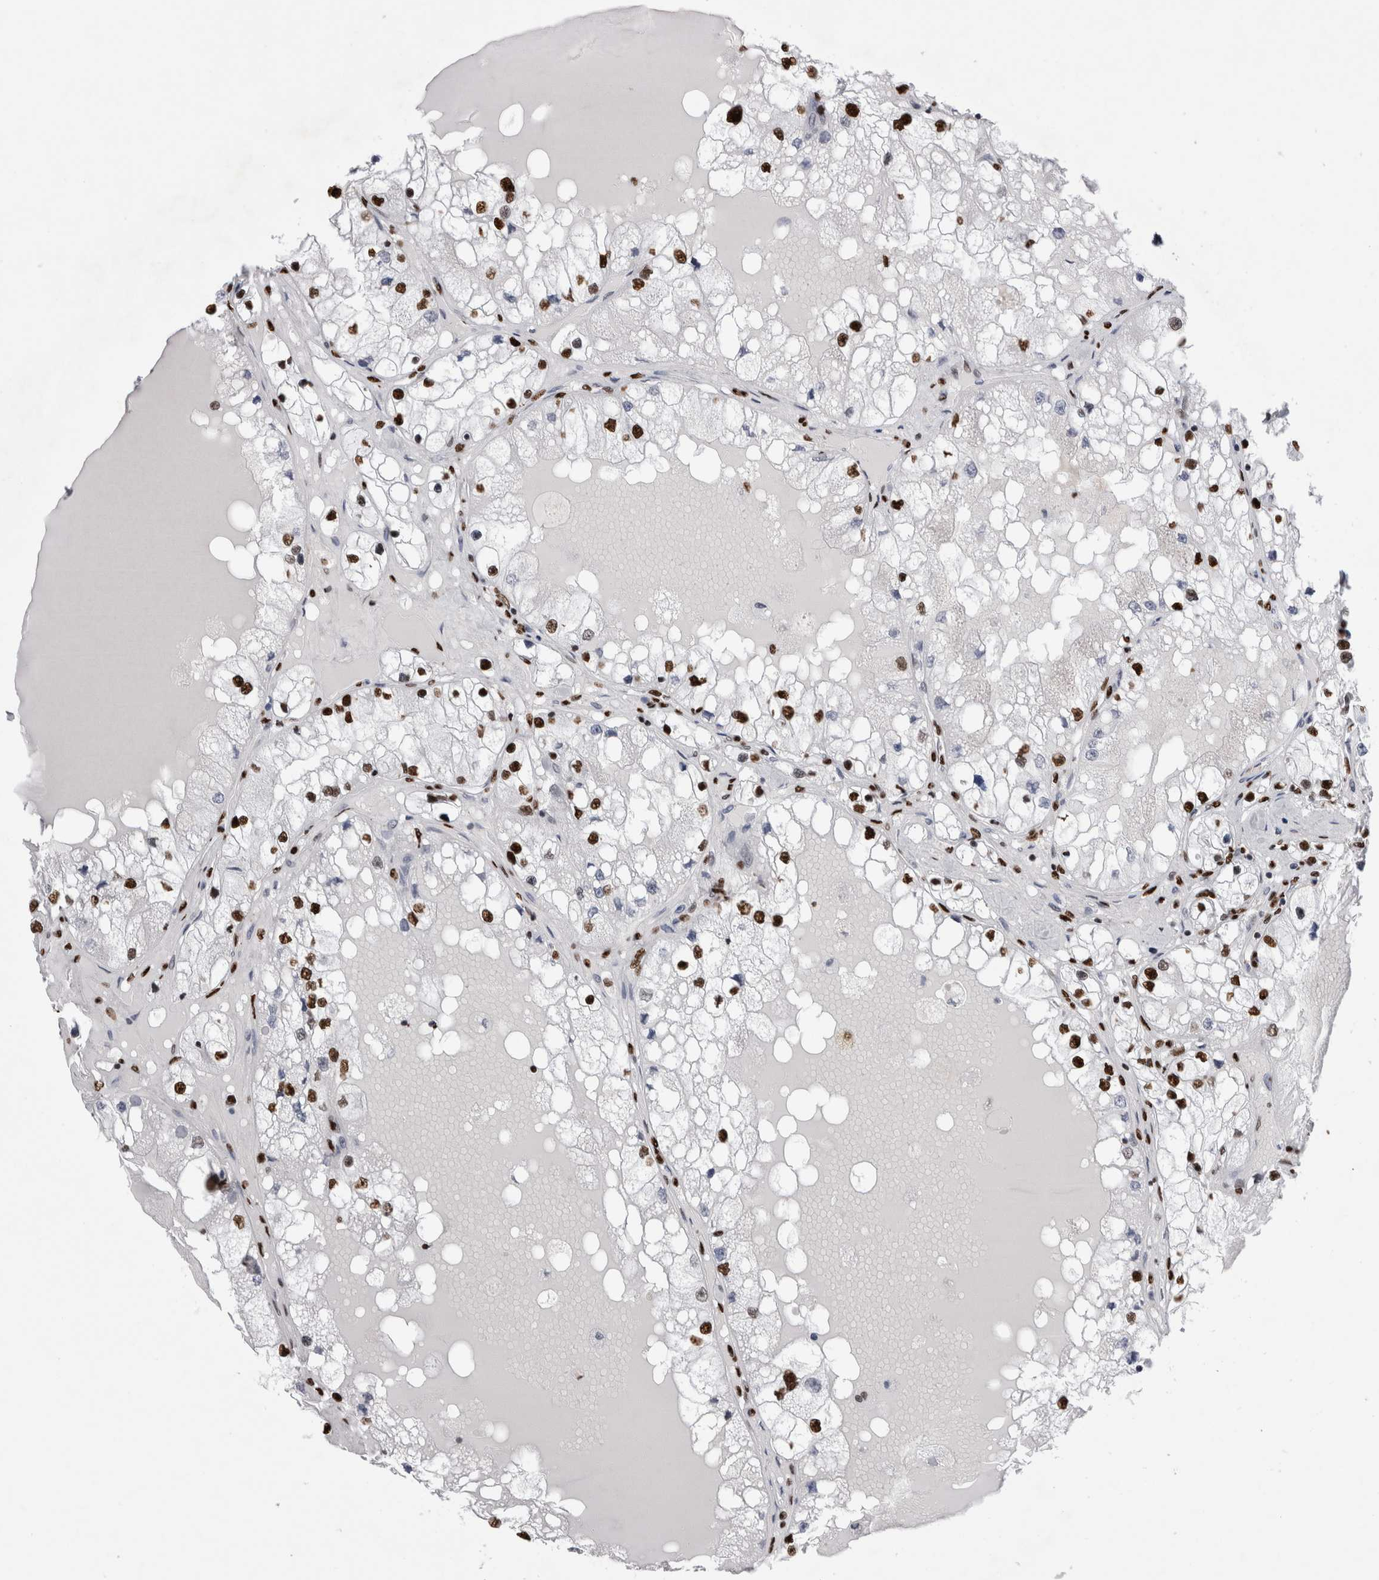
{"staining": {"intensity": "strong", "quantity": ">75%", "location": "nuclear"}, "tissue": "renal cancer", "cell_type": "Tumor cells", "image_type": "cancer", "snomed": [{"axis": "morphology", "description": "Adenocarcinoma, NOS"}, {"axis": "topography", "description": "Kidney"}], "caption": "This photomicrograph reveals immunohistochemistry (IHC) staining of human renal cancer (adenocarcinoma), with high strong nuclear positivity in approximately >75% of tumor cells.", "gene": "ALPK3", "patient": {"sex": "male", "age": 68}}